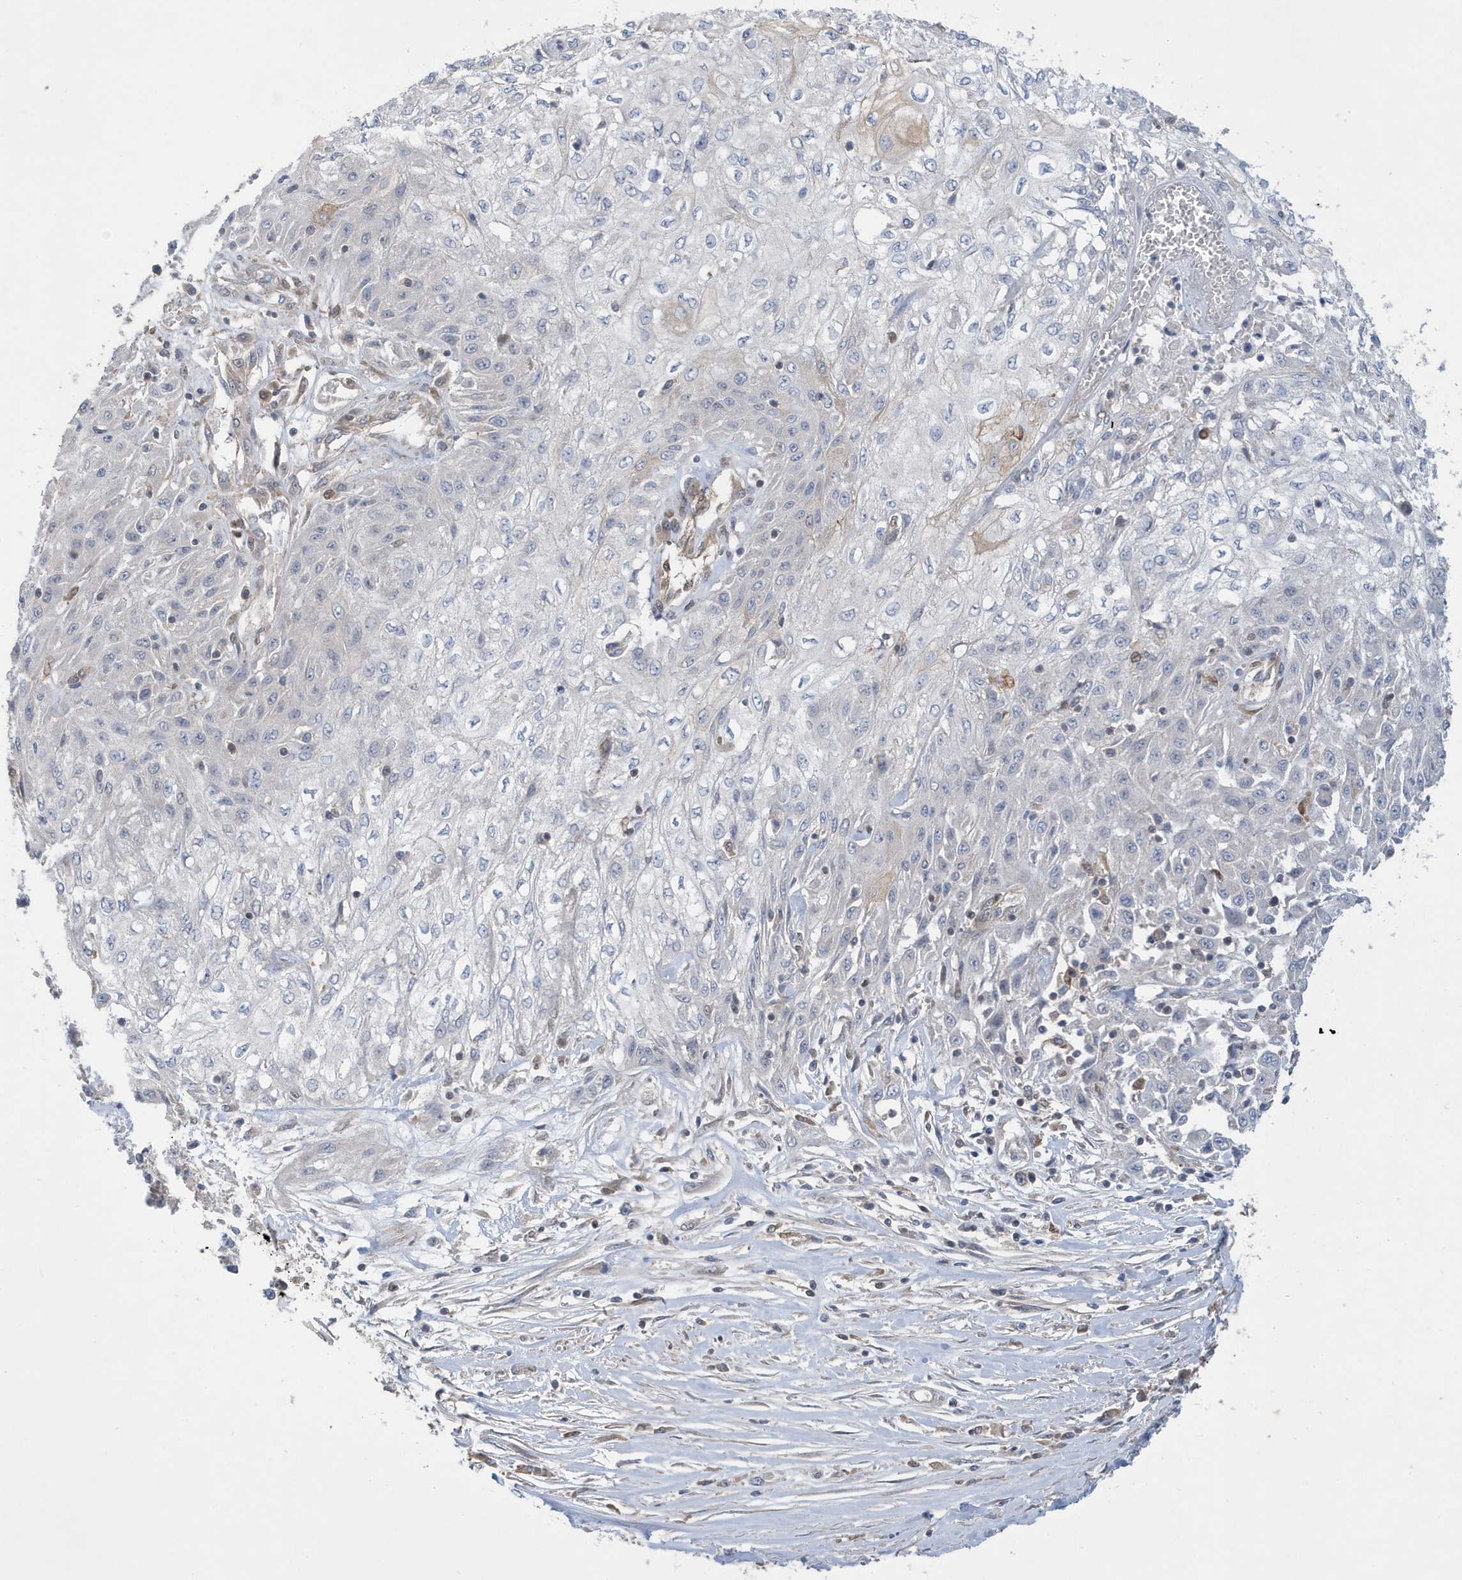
{"staining": {"intensity": "negative", "quantity": "none", "location": "none"}, "tissue": "skin cancer", "cell_type": "Tumor cells", "image_type": "cancer", "snomed": [{"axis": "morphology", "description": "Squamous cell carcinoma, NOS"}, {"axis": "morphology", "description": "Squamous cell carcinoma, metastatic, NOS"}, {"axis": "topography", "description": "Skin"}, {"axis": "topography", "description": "Lymph node"}], "caption": "Tumor cells show no significant positivity in metastatic squamous cell carcinoma (skin).", "gene": "NCOA7", "patient": {"sex": "male", "age": 75}}